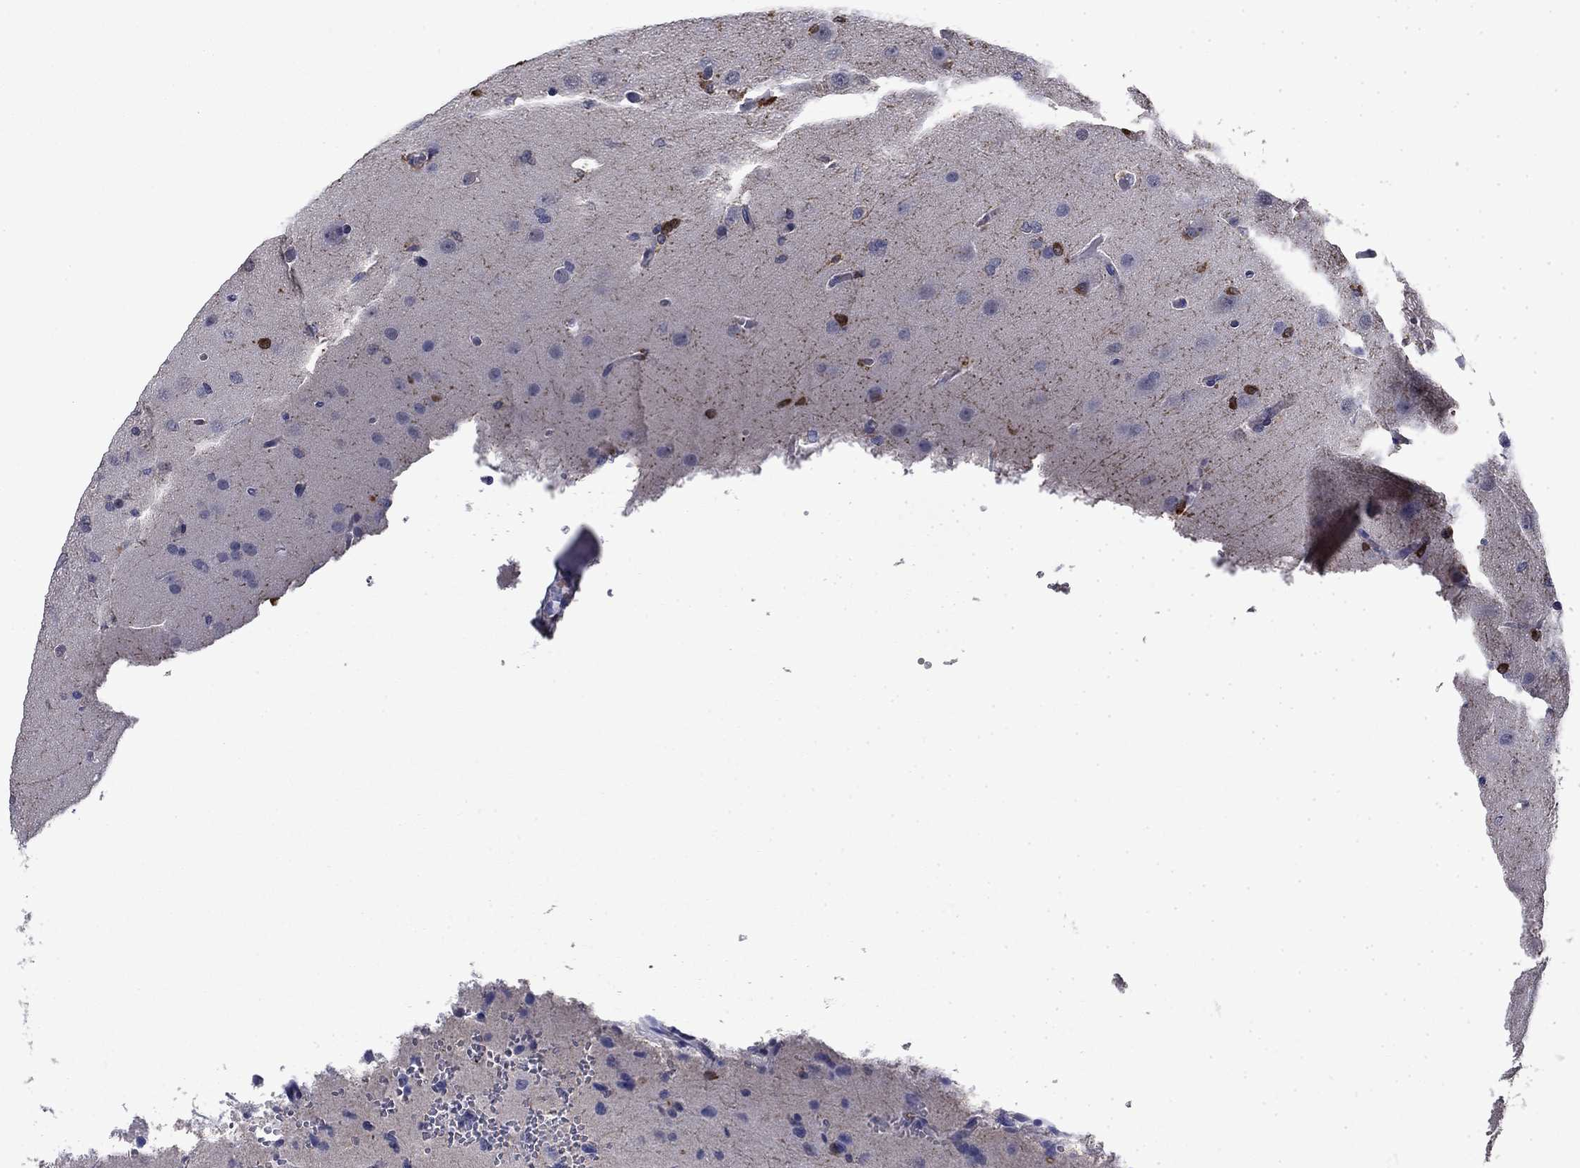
{"staining": {"intensity": "negative", "quantity": "none", "location": "none"}, "tissue": "glioma", "cell_type": "Tumor cells", "image_type": "cancer", "snomed": [{"axis": "morphology", "description": "Glioma, malignant, Low grade"}, {"axis": "topography", "description": "Brain"}], "caption": "There is no significant positivity in tumor cells of glioma.", "gene": "BCL2L14", "patient": {"sex": "male", "age": 41}}